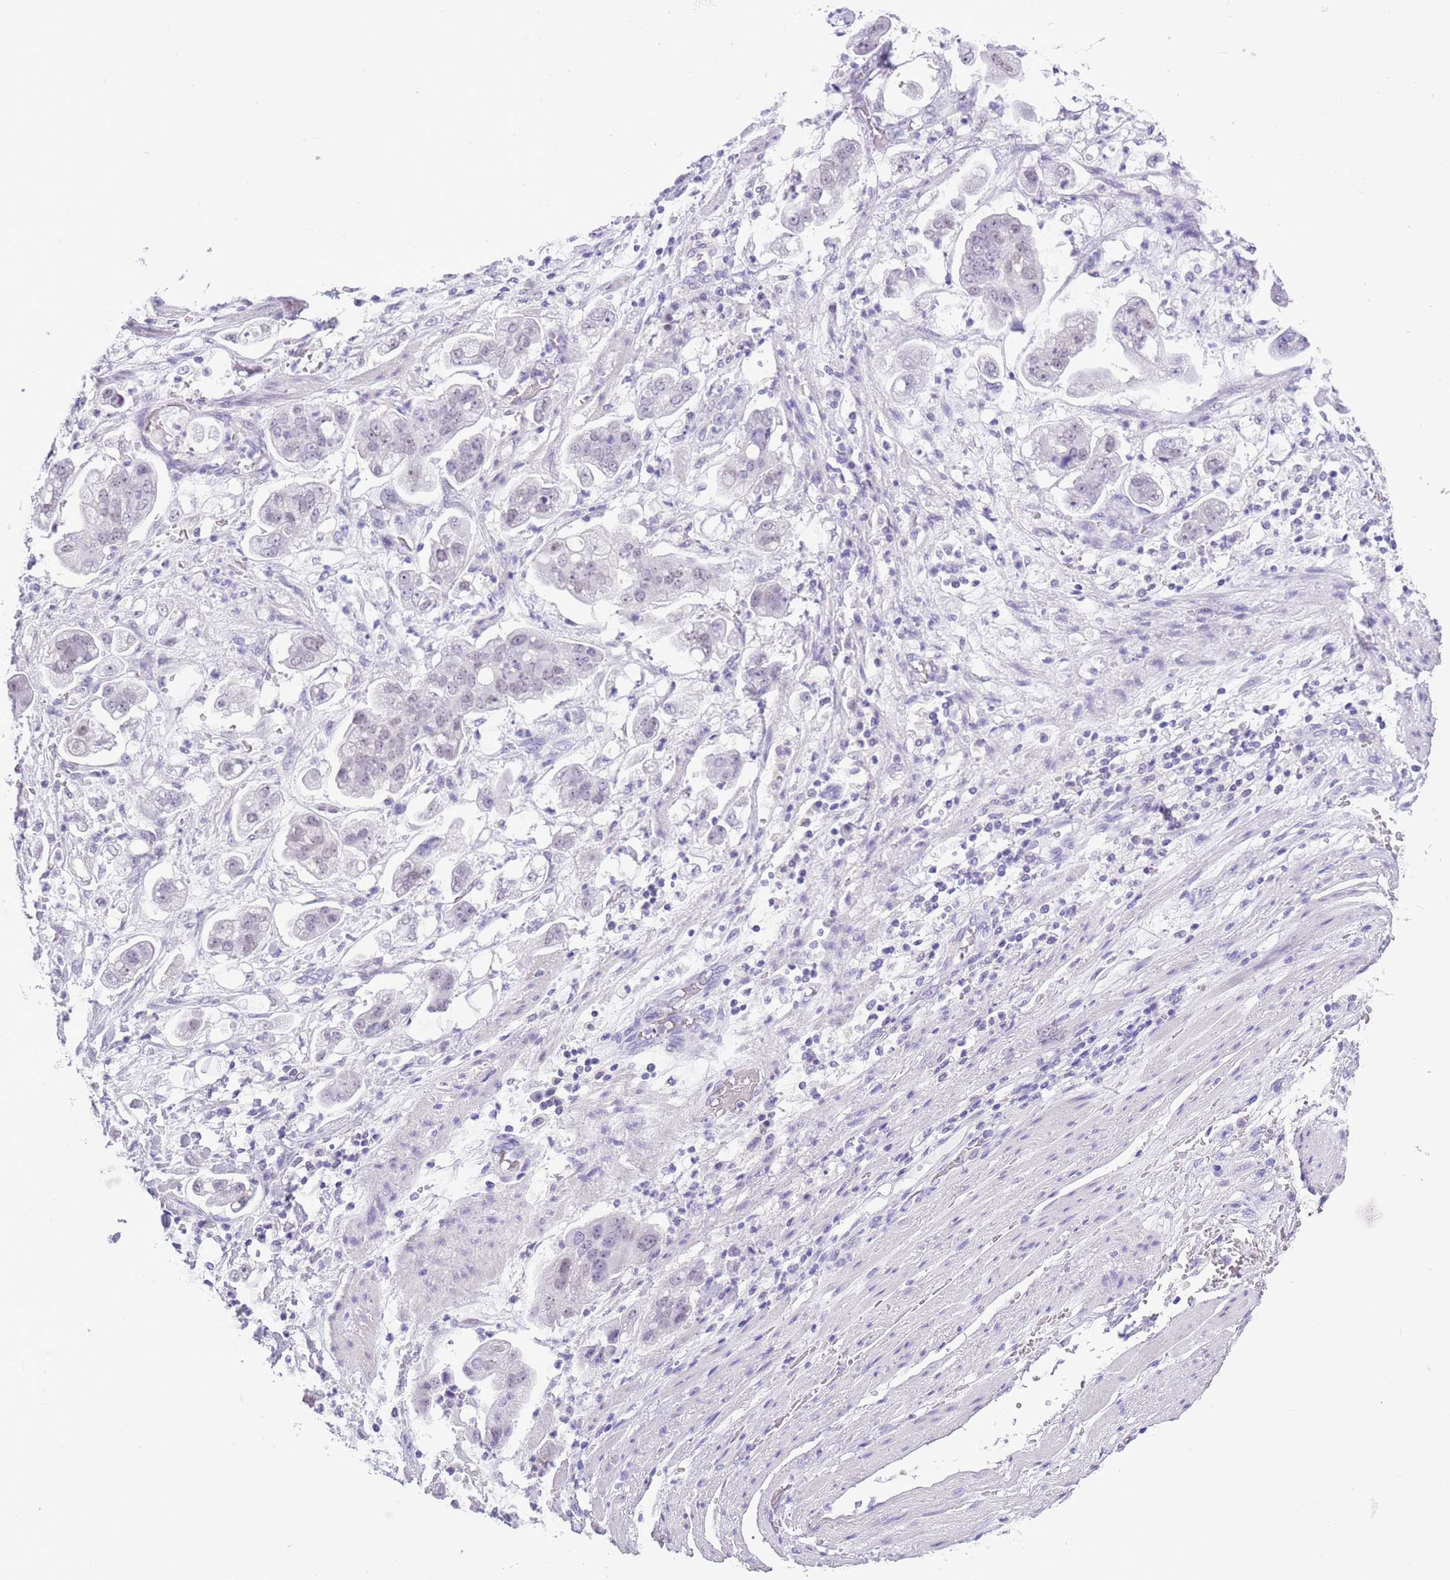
{"staining": {"intensity": "negative", "quantity": "none", "location": "none"}, "tissue": "stomach cancer", "cell_type": "Tumor cells", "image_type": "cancer", "snomed": [{"axis": "morphology", "description": "Adenocarcinoma, NOS"}, {"axis": "topography", "description": "Stomach"}], "caption": "Micrograph shows no protein positivity in tumor cells of adenocarcinoma (stomach) tissue. (IHC, brightfield microscopy, high magnification).", "gene": "PPP1R17", "patient": {"sex": "male", "age": 62}}